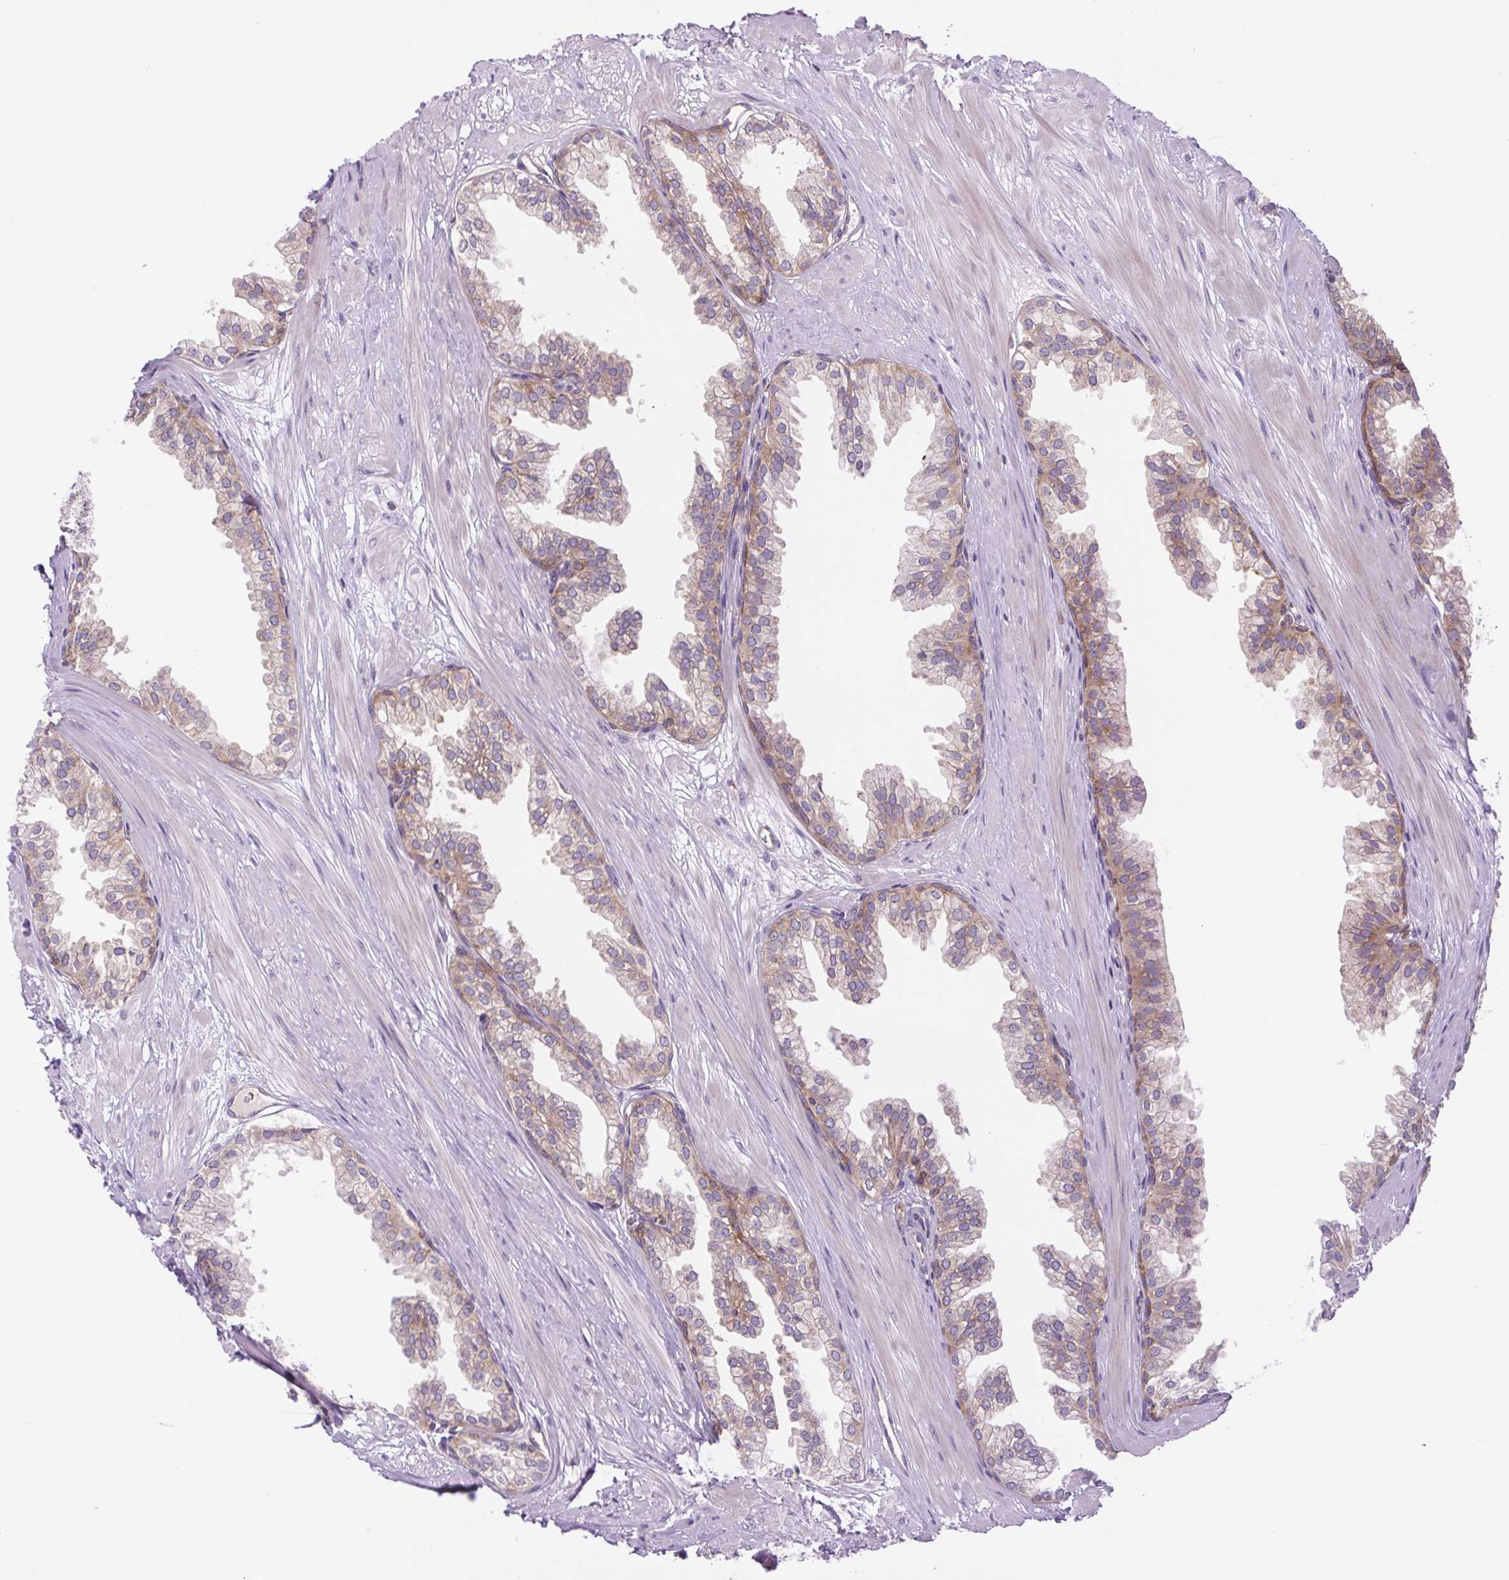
{"staining": {"intensity": "moderate", "quantity": "25%-75%", "location": "cytoplasmic/membranous"}, "tissue": "prostate", "cell_type": "Glandular cells", "image_type": "normal", "snomed": [{"axis": "morphology", "description": "Normal tissue, NOS"}, {"axis": "topography", "description": "Prostate"}, {"axis": "topography", "description": "Peripheral nerve tissue"}], "caption": "Protein staining of normal prostate shows moderate cytoplasmic/membranous positivity in about 25%-75% of glandular cells. The staining is performed using DAB brown chromogen to label protein expression. The nuclei are counter-stained blue using hematoxylin.", "gene": "MINK1", "patient": {"sex": "male", "age": 55}}